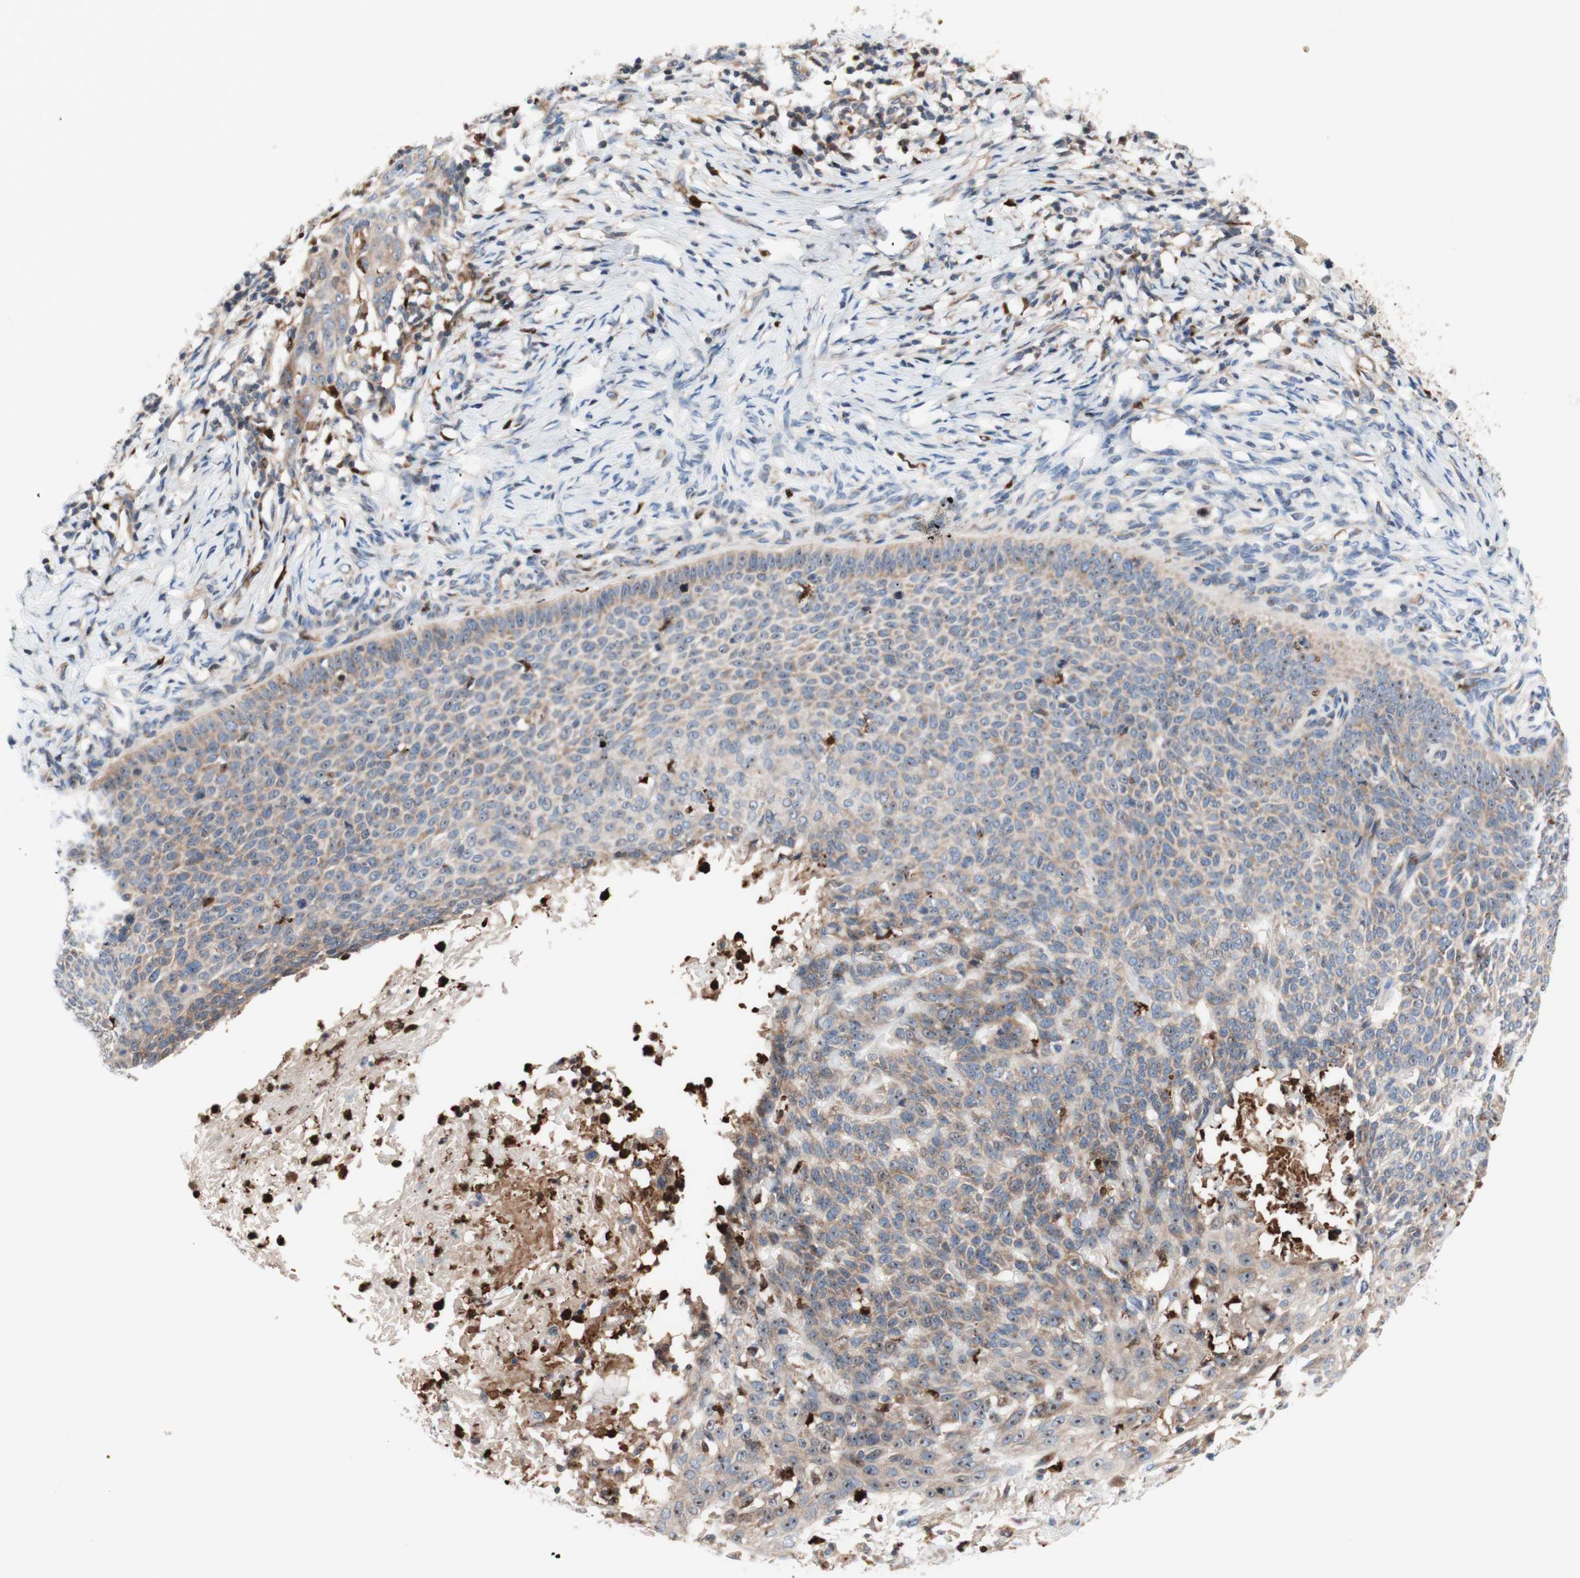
{"staining": {"intensity": "weak", "quantity": ">75%", "location": "cytoplasmic/membranous"}, "tissue": "skin cancer", "cell_type": "Tumor cells", "image_type": "cancer", "snomed": [{"axis": "morphology", "description": "Normal tissue, NOS"}, {"axis": "morphology", "description": "Basal cell carcinoma"}, {"axis": "topography", "description": "Skin"}], "caption": "Immunohistochemistry (DAB) staining of skin basal cell carcinoma exhibits weak cytoplasmic/membranous protein expression in approximately >75% of tumor cells.", "gene": "USP9X", "patient": {"sex": "male", "age": 87}}